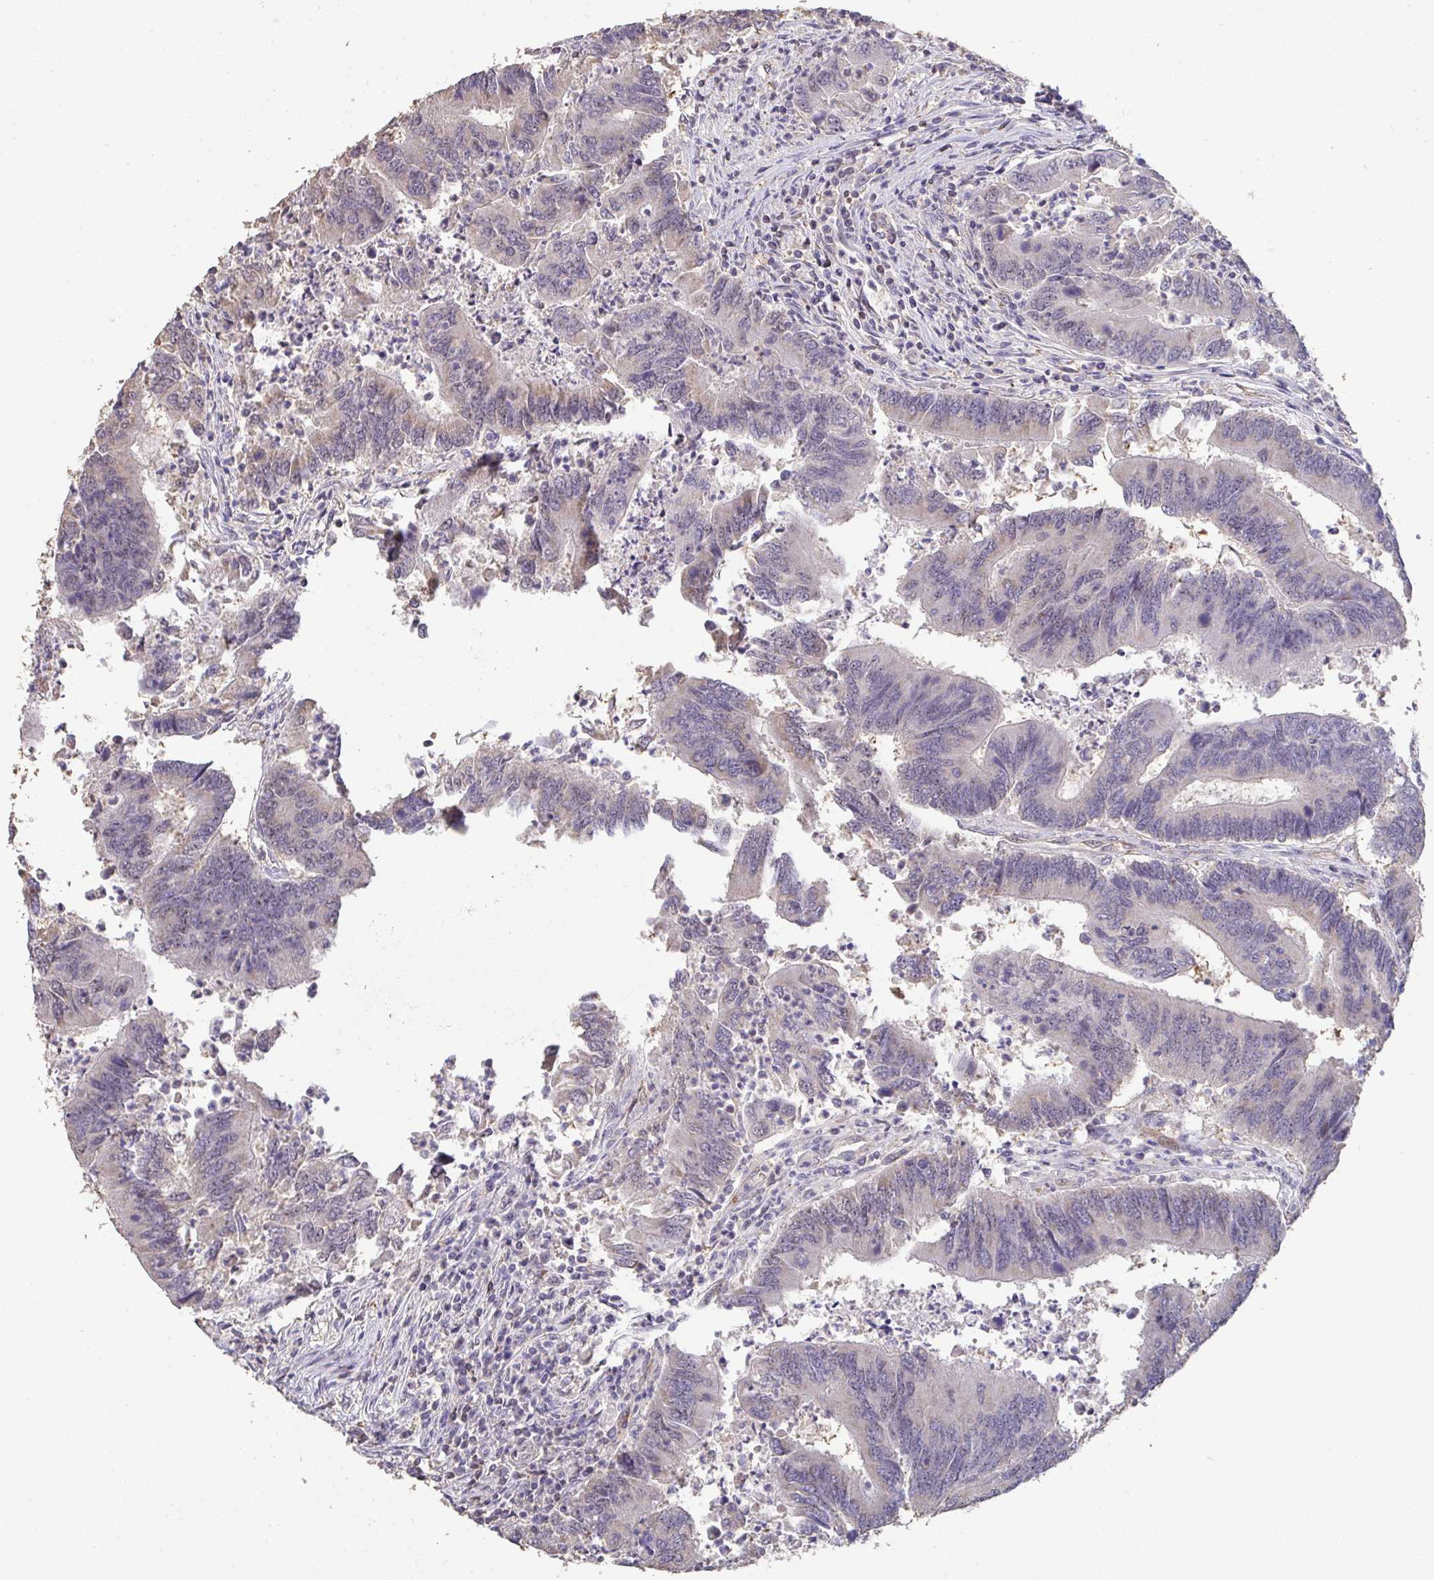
{"staining": {"intensity": "weak", "quantity": "<25%", "location": "cytoplasmic/membranous,nuclear"}, "tissue": "colorectal cancer", "cell_type": "Tumor cells", "image_type": "cancer", "snomed": [{"axis": "morphology", "description": "Adenocarcinoma, NOS"}, {"axis": "topography", "description": "Colon"}], "caption": "A micrograph of human adenocarcinoma (colorectal) is negative for staining in tumor cells.", "gene": "SENP3", "patient": {"sex": "female", "age": 67}}